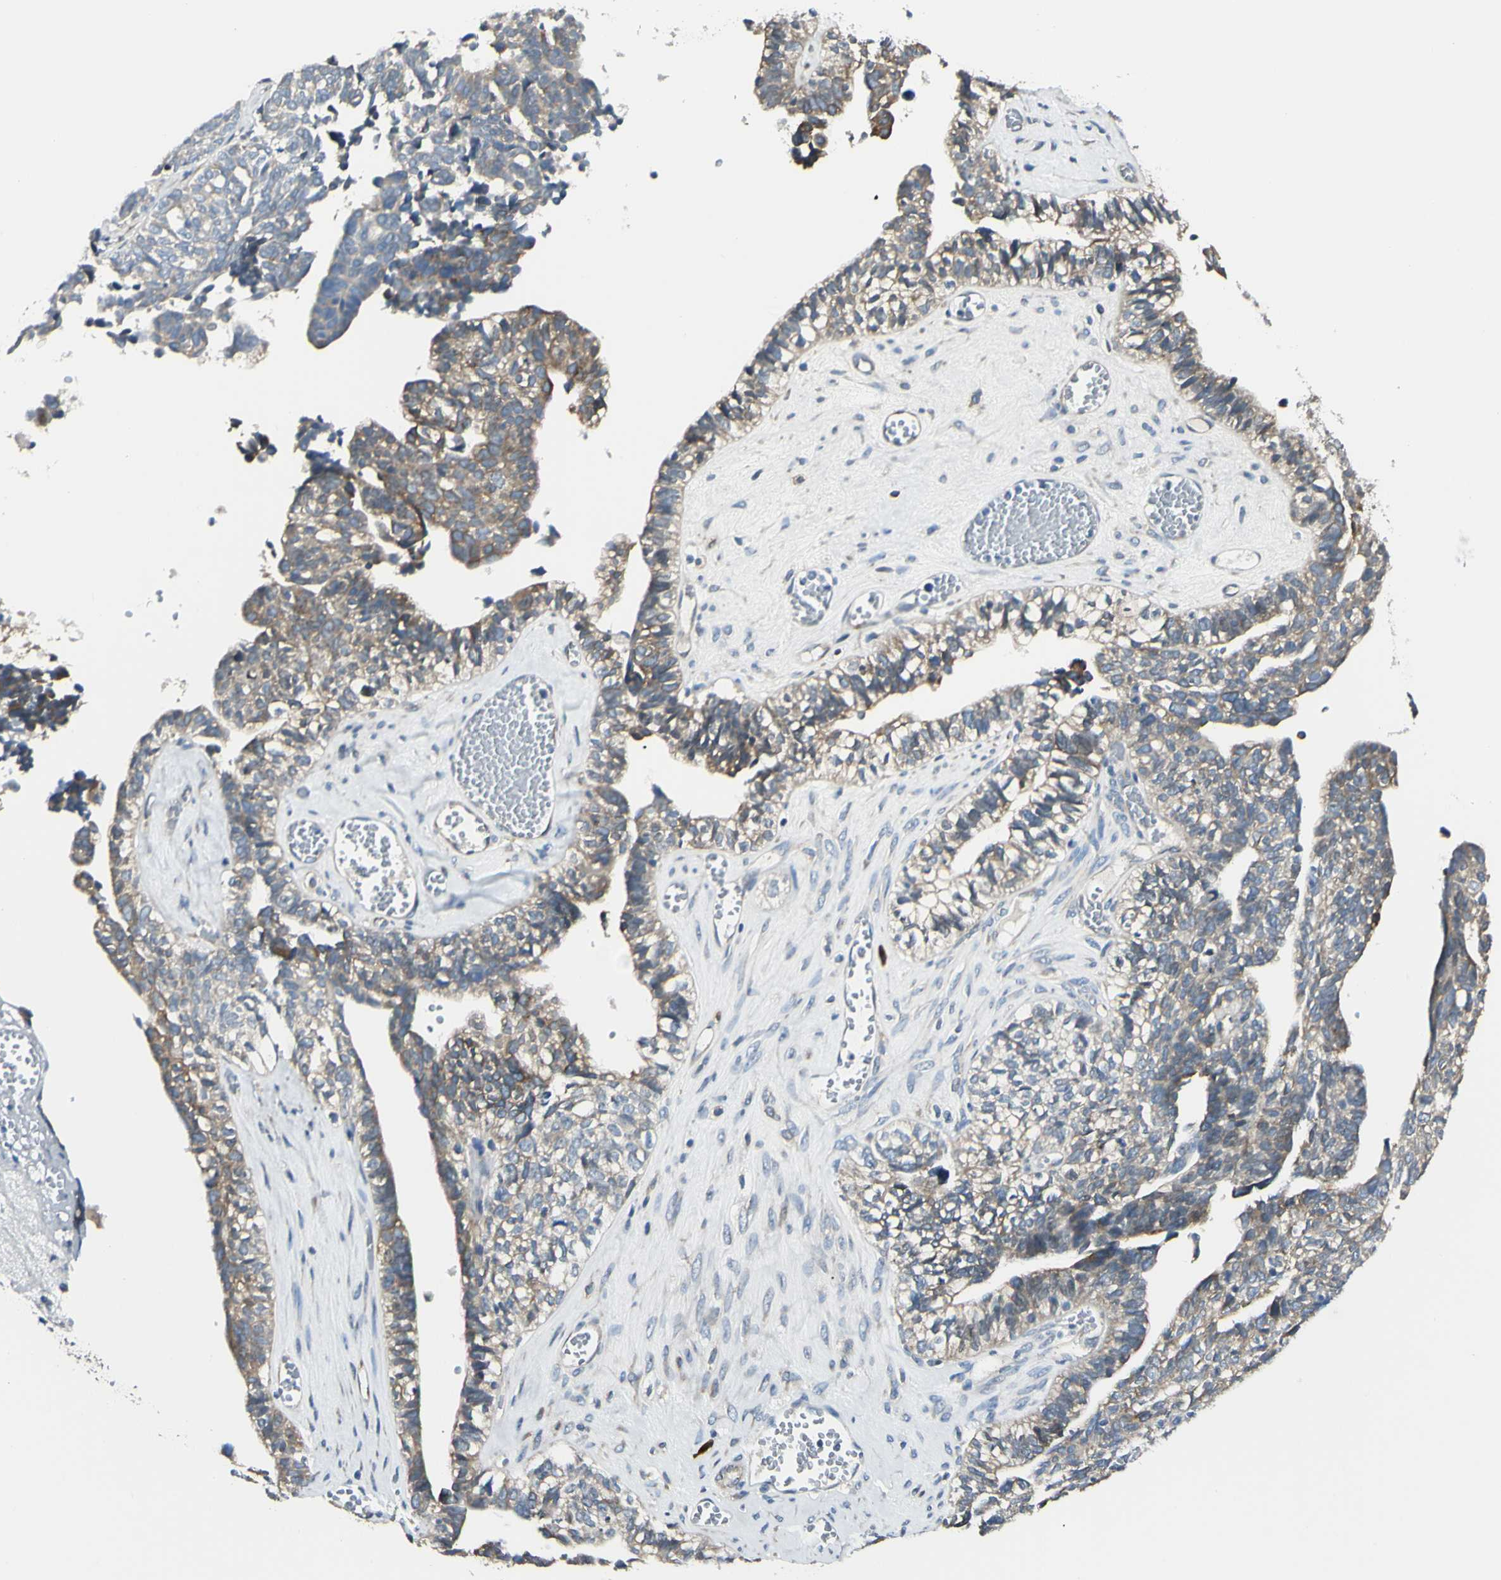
{"staining": {"intensity": "weak", "quantity": ">75%", "location": "cytoplasmic/membranous"}, "tissue": "ovarian cancer", "cell_type": "Tumor cells", "image_type": "cancer", "snomed": [{"axis": "morphology", "description": "Cystadenocarcinoma, serous, NOS"}, {"axis": "topography", "description": "Ovary"}], "caption": "Protein staining of ovarian cancer (serous cystadenocarcinoma) tissue shows weak cytoplasmic/membranous positivity in approximately >75% of tumor cells.", "gene": "SELENOS", "patient": {"sex": "female", "age": 79}}